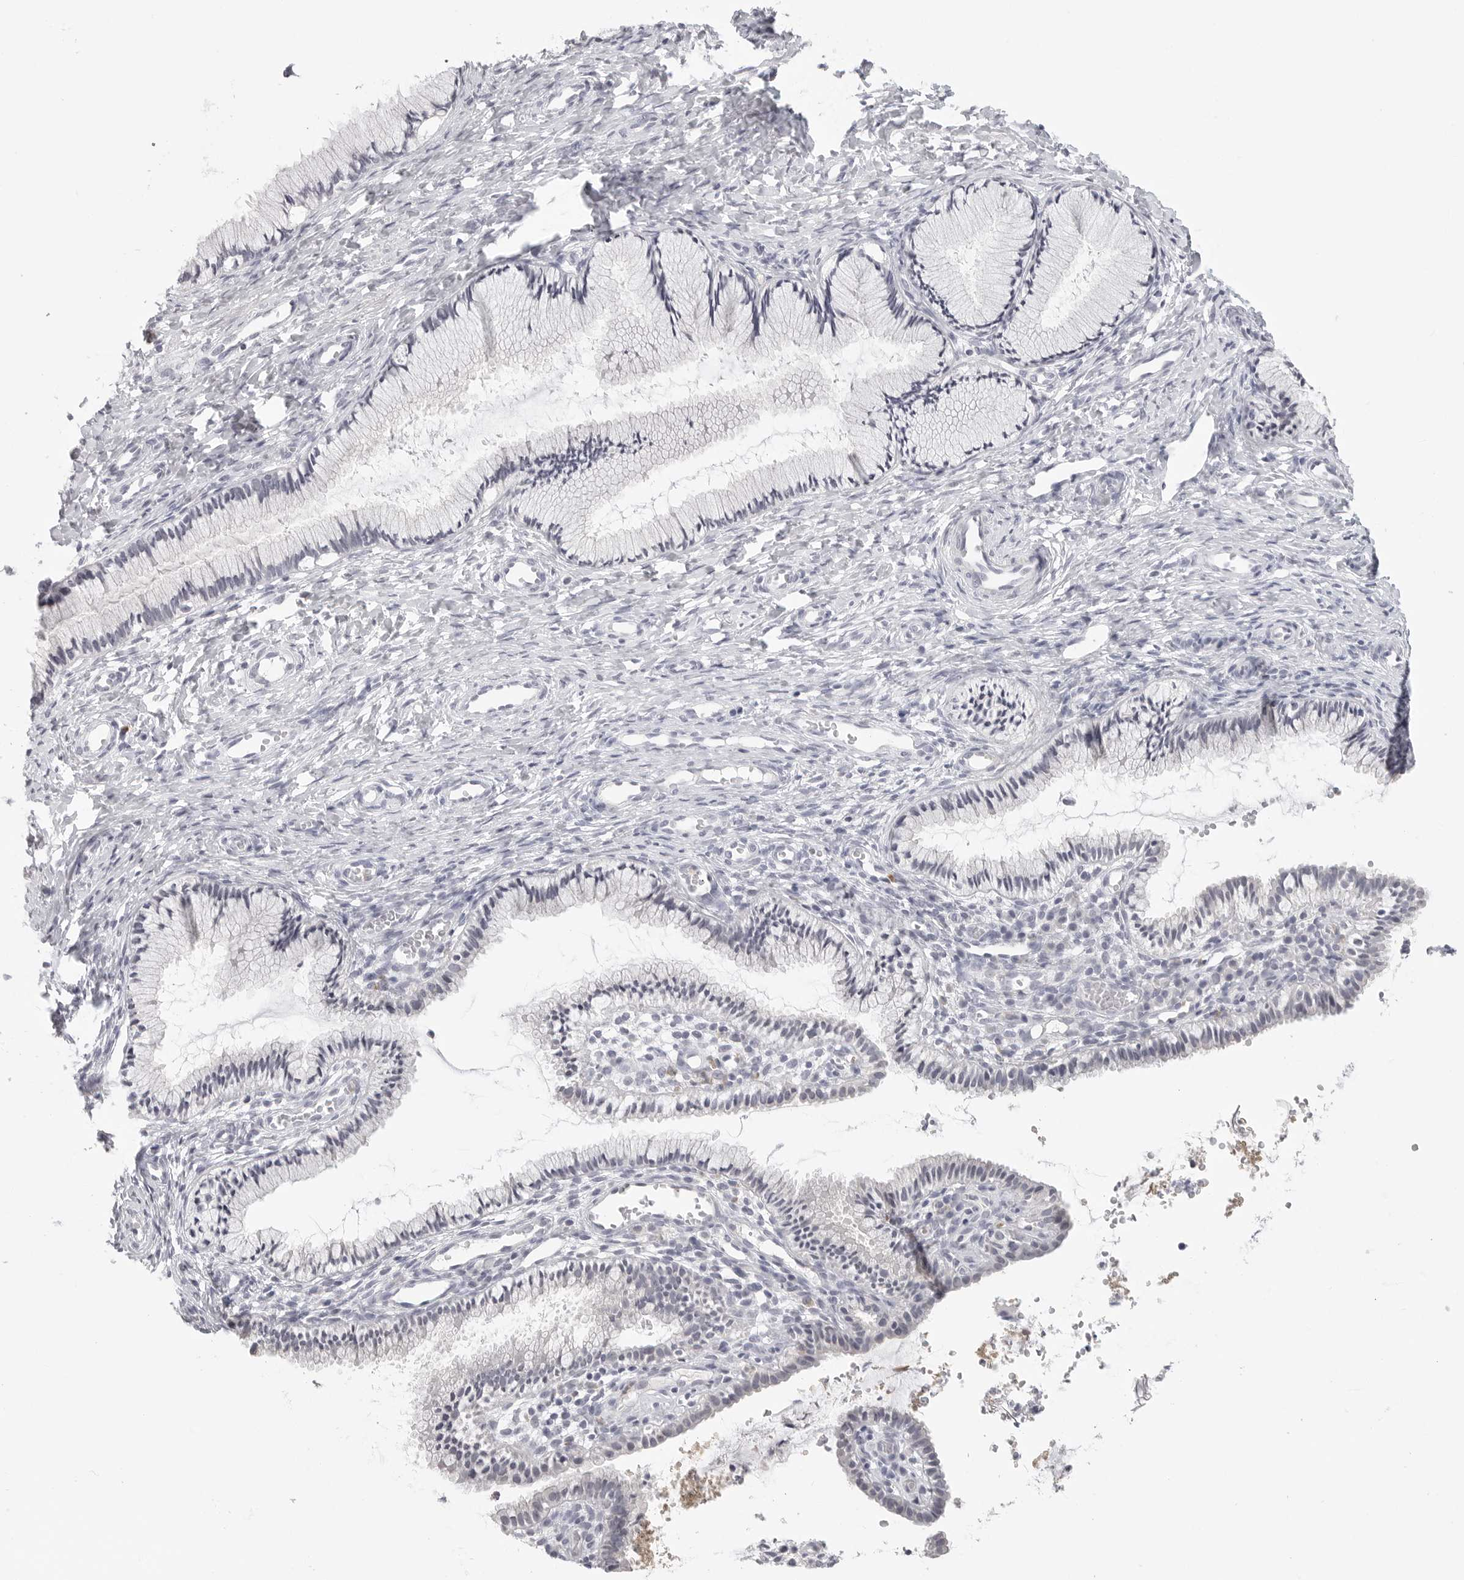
{"staining": {"intensity": "negative", "quantity": "none", "location": "none"}, "tissue": "cervix", "cell_type": "Glandular cells", "image_type": "normal", "snomed": [{"axis": "morphology", "description": "Normal tissue, NOS"}, {"axis": "topography", "description": "Cervix"}], "caption": "High magnification brightfield microscopy of benign cervix stained with DAB (3,3'-diaminobenzidine) (brown) and counterstained with hematoxylin (blue): glandular cells show no significant positivity. (DAB (3,3'-diaminobenzidine) IHC with hematoxylin counter stain).", "gene": "HMGCS2", "patient": {"sex": "female", "age": 27}}